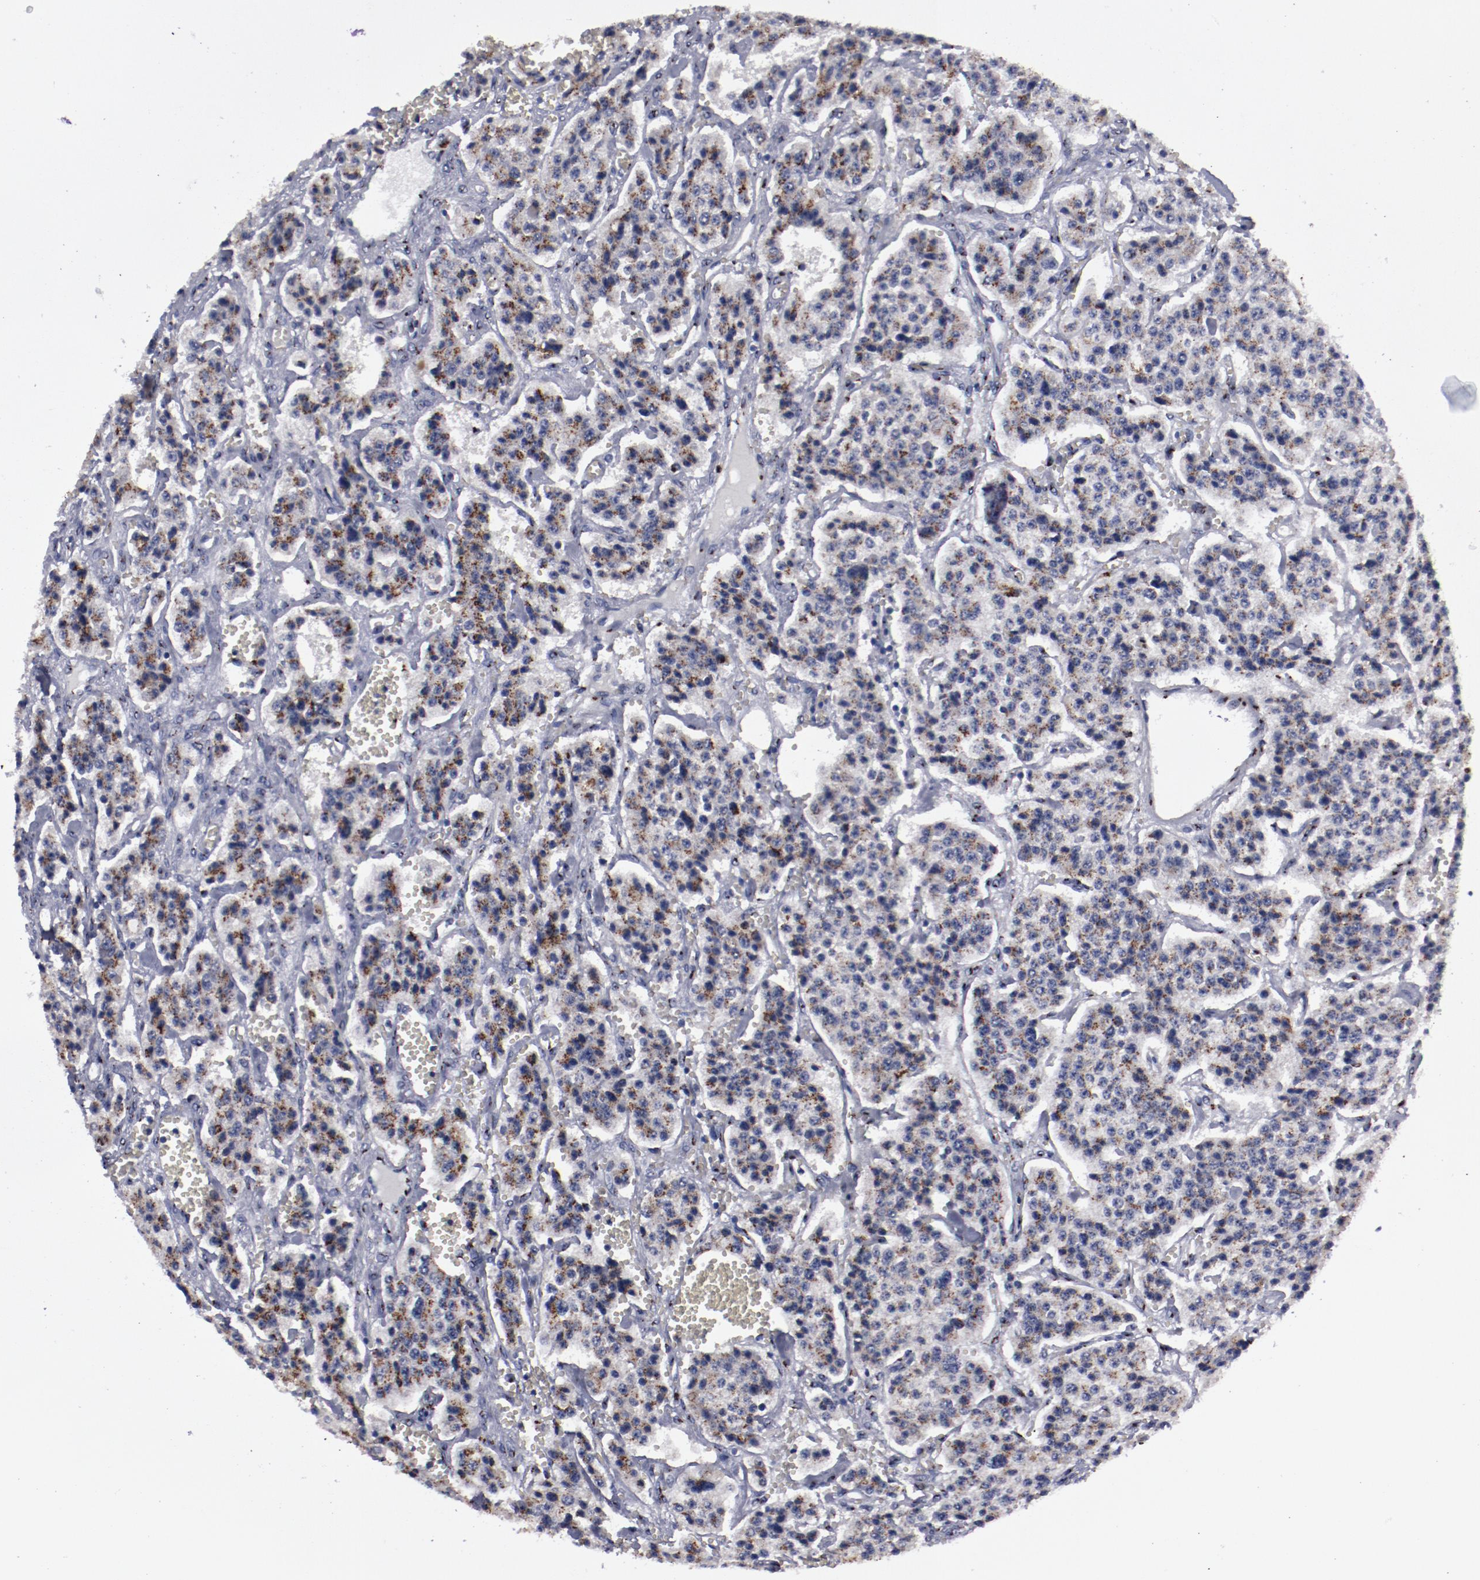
{"staining": {"intensity": "strong", "quantity": ">75%", "location": "cytoplasmic/membranous"}, "tissue": "carcinoid", "cell_type": "Tumor cells", "image_type": "cancer", "snomed": [{"axis": "morphology", "description": "Carcinoid, malignant, NOS"}, {"axis": "topography", "description": "Small intestine"}], "caption": "Tumor cells demonstrate high levels of strong cytoplasmic/membranous expression in about >75% of cells in carcinoid.", "gene": "GOLIM4", "patient": {"sex": "male", "age": 52}}